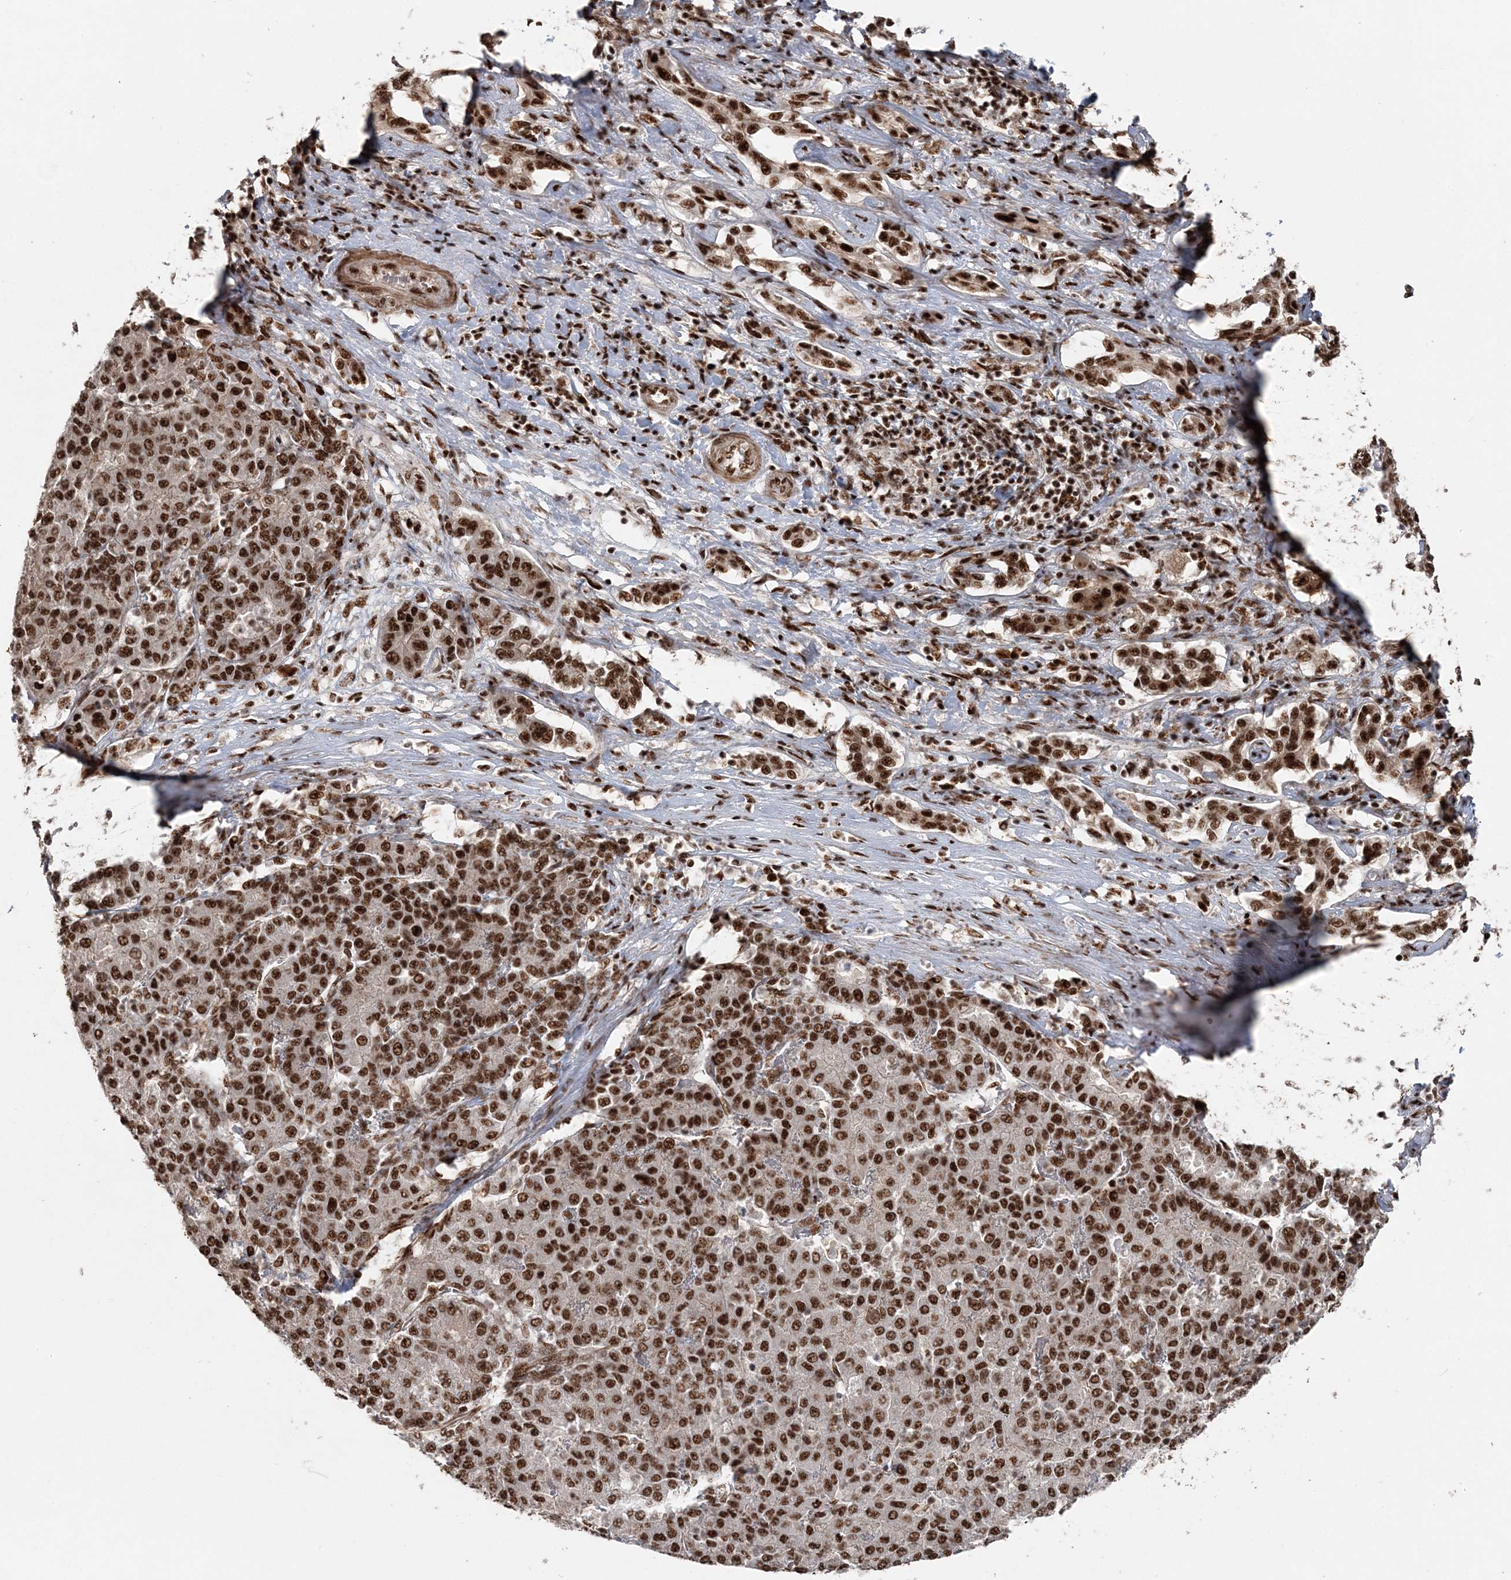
{"staining": {"intensity": "strong", "quantity": ">75%", "location": "nuclear"}, "tissue": "liver cancer", "cell_type": "Tumor cells", "image_type": "cancer", "snomed": [{"axis": "morphology", "description": "Carcinoma, Hepatocellular, NOS"}, {"axis": "topography", "description": "Liver"}], "caption": "Liver cancer (hepatocellular carcinoma) tissue displays strong nuclear positivity in approximately >75% of tumor cells, visualized by immunohistochemistry. The staining was performed using DAB (3,3'-diaminobenzidine), with brown indicating positive protein expression. Nuclei are stained blue with hematoxylin.", "gene": "EXOSC8", "patient": {"sex": "male", "age": 65}}